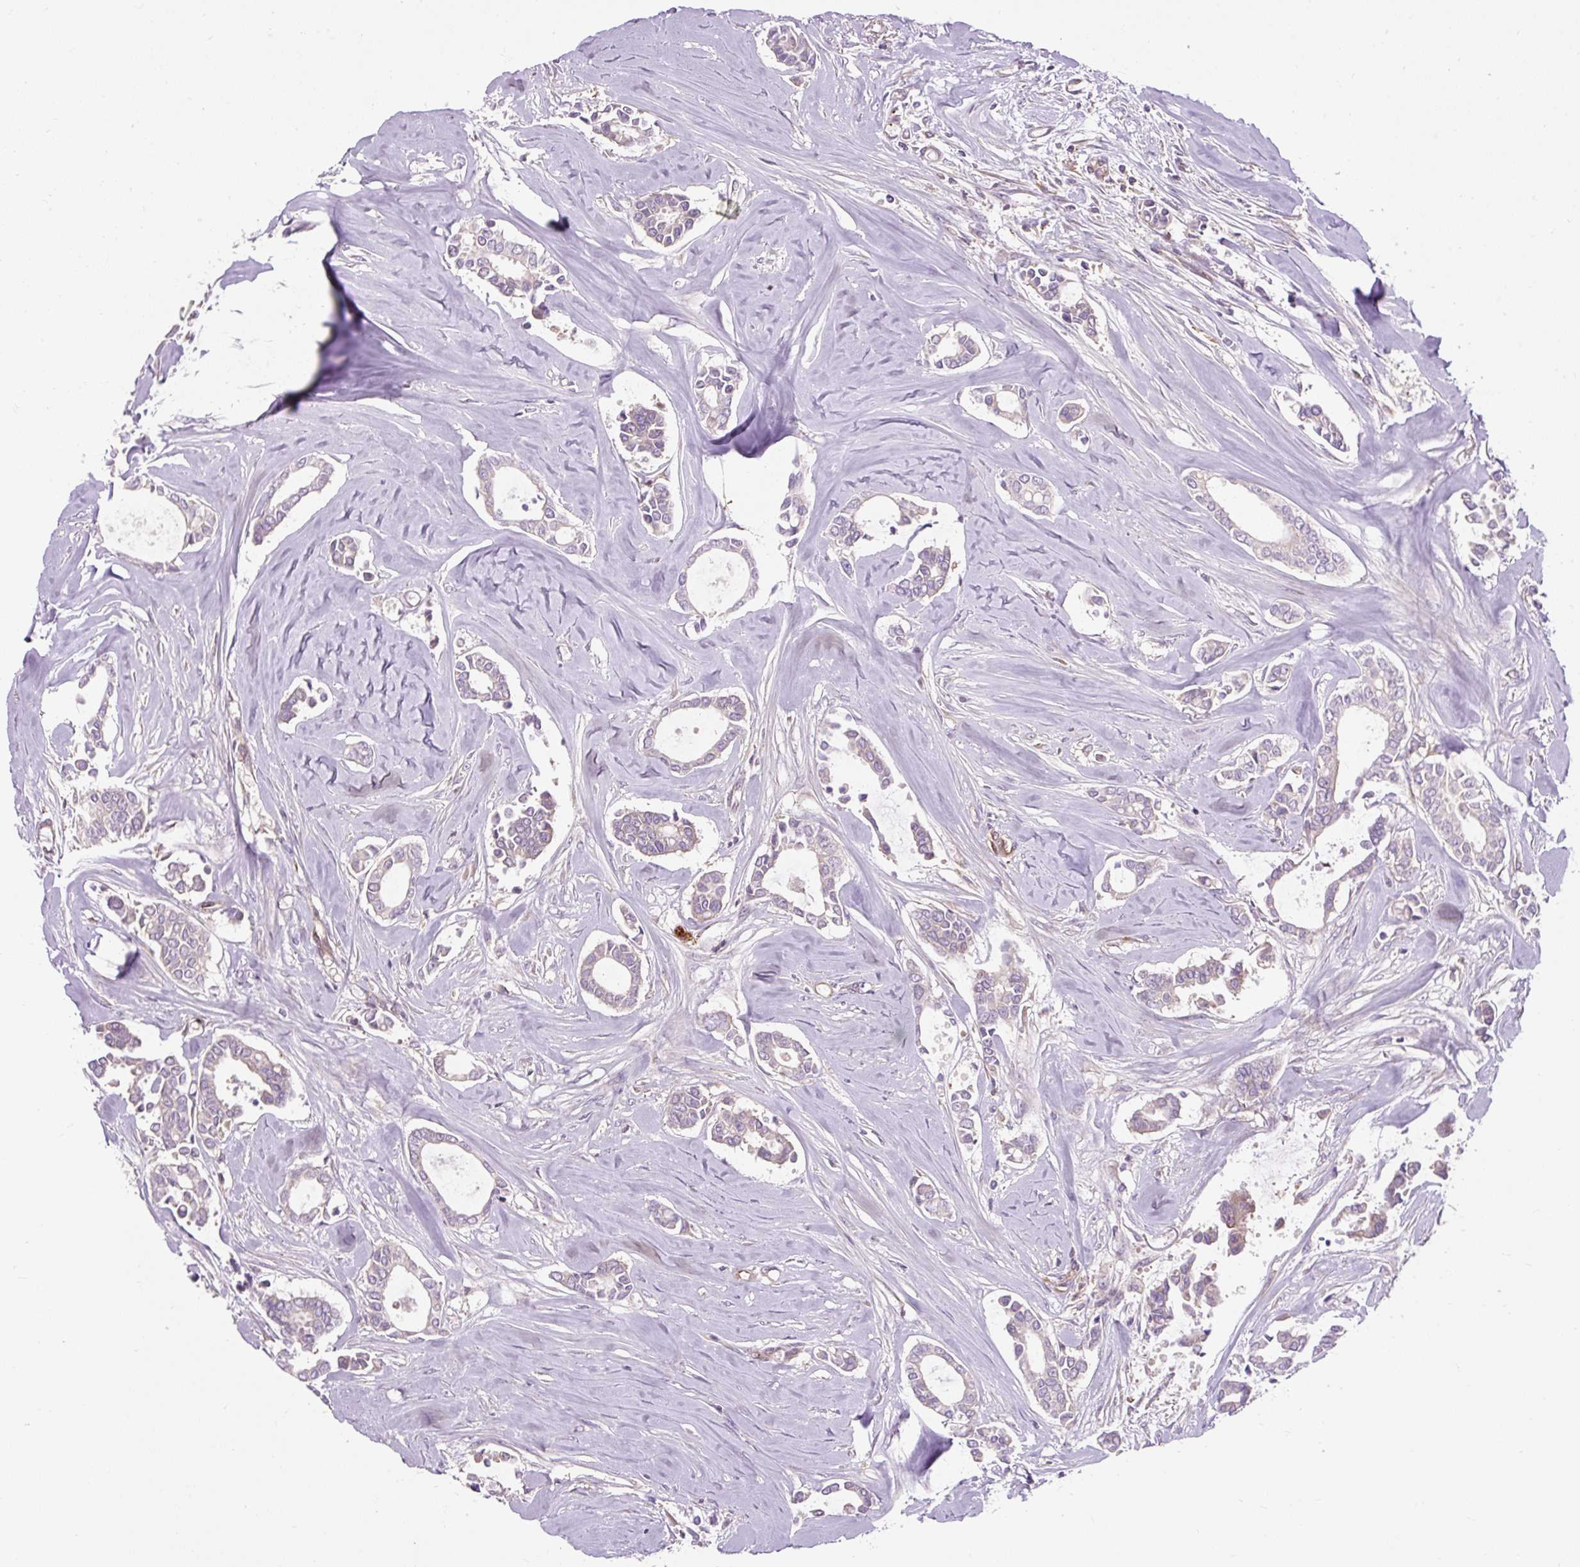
{"staining": {"intensity": "negative", "quantity": "none", "location": "none"}, "tissue": "breast cancer", "cell_type": "Tumor cells", "image_type": "cancer", "snomed": [{"axis": "morphology", "description": "Duct carcinoma"}, {"axis": "topography", "description": "Breast"}], "caption": "Tumor cells are negative for brown protein staining in invasive ductal carcinoma (breast).", "gene": "PCDHGB3", "patient": {"sex": "female", "age": 84}}